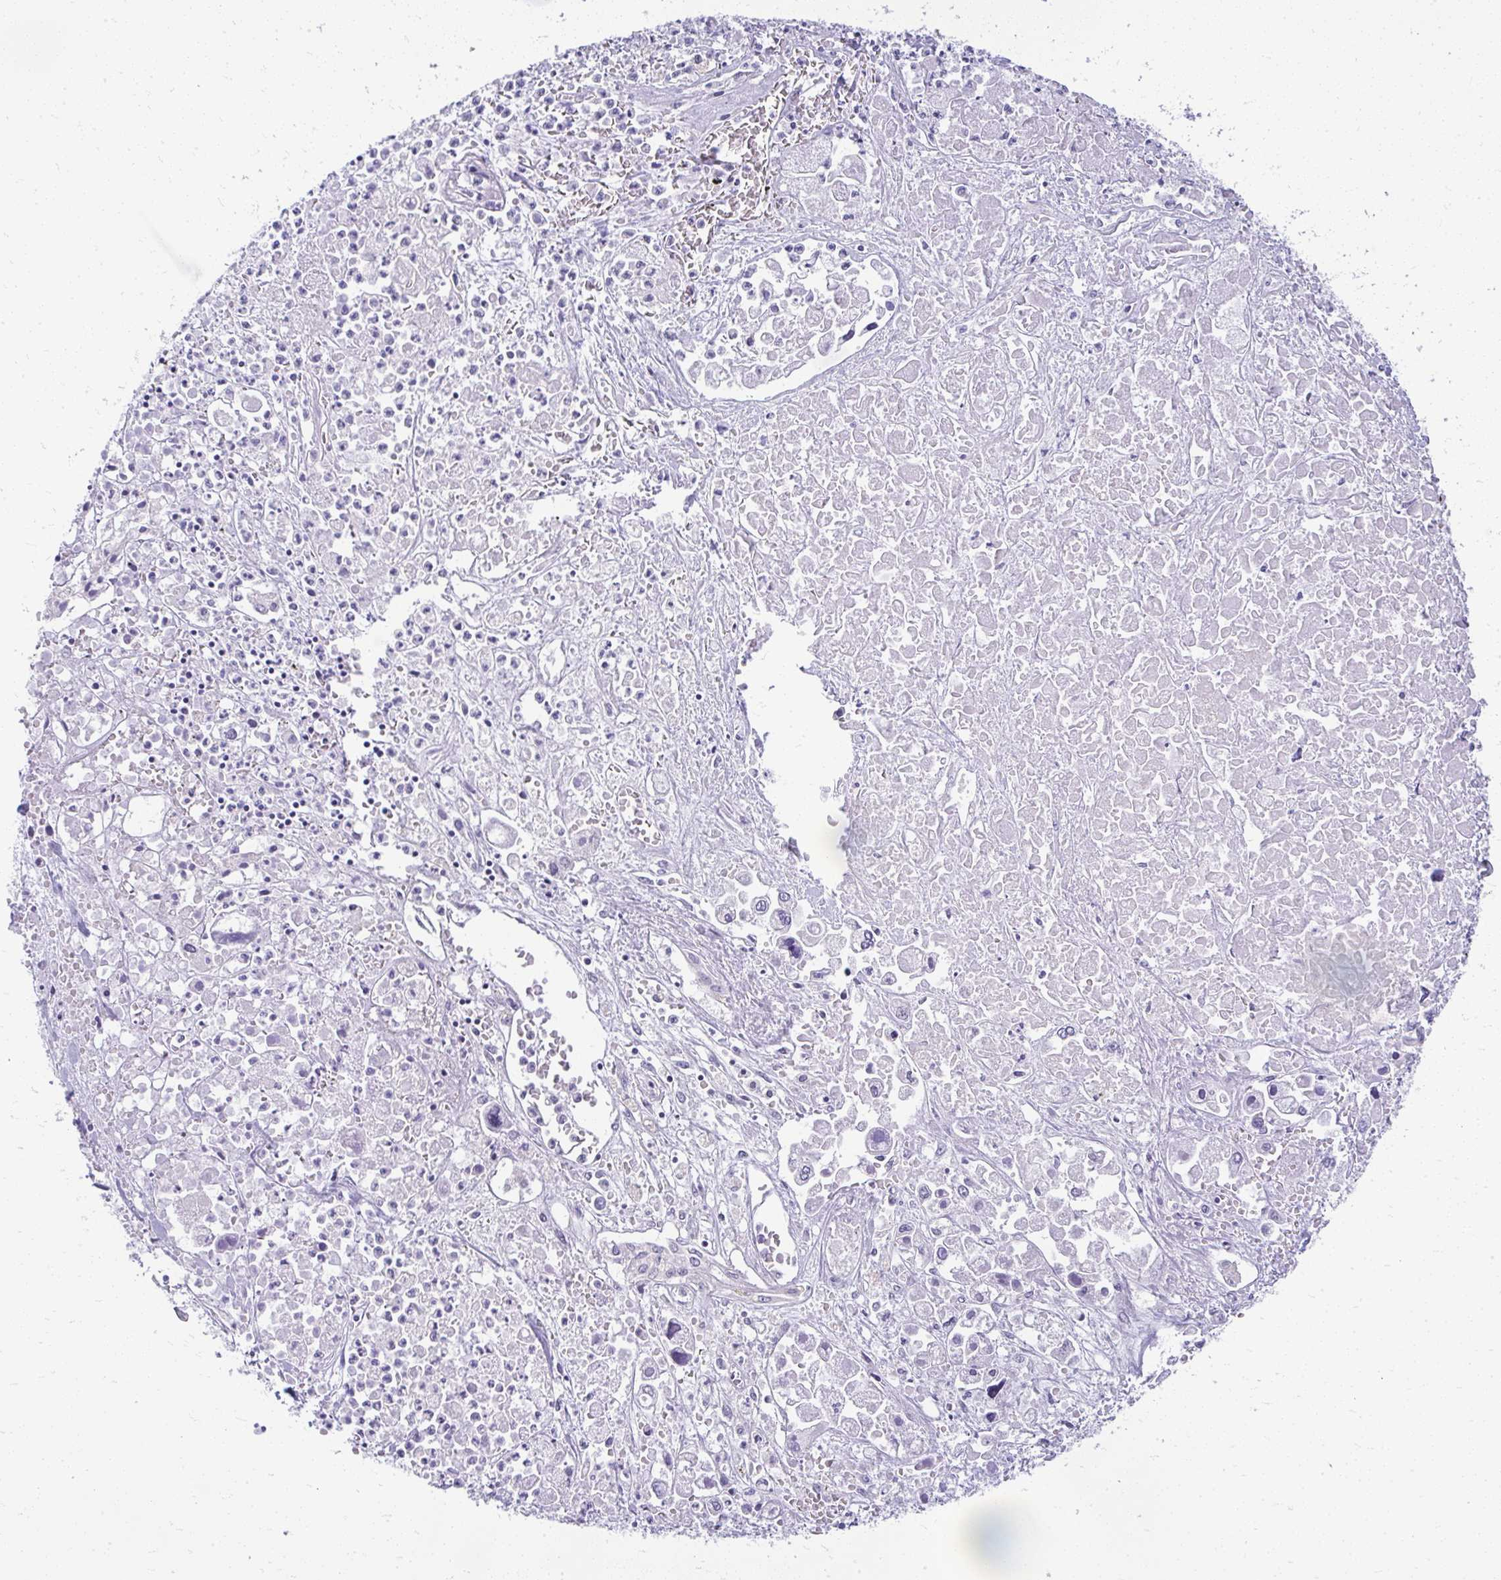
{"staining": {"intensity": "negative", "quantity": "none", "location": "none"}, "tissue": "pancreatic cancer", "cell_type": "Tumor cells", "image_type": "cancer", "snomed": [{"axis": "morphology", "description": "Adenocarcinoma, NOS"}, {"axis": "topography", "description": "Pancreas"}], "caption": "Immunohistochemical staining of pancreatic adenocarcinoma demonstrates no significant positivity in tumor cells. The staining is performed using DAB (3,3'-diaminobenzidine) brown chromogen with nuclei counter-stained in using hematoxylin.", "gene": "TEX33", "patient": {"sex": "male", "age": 71}}